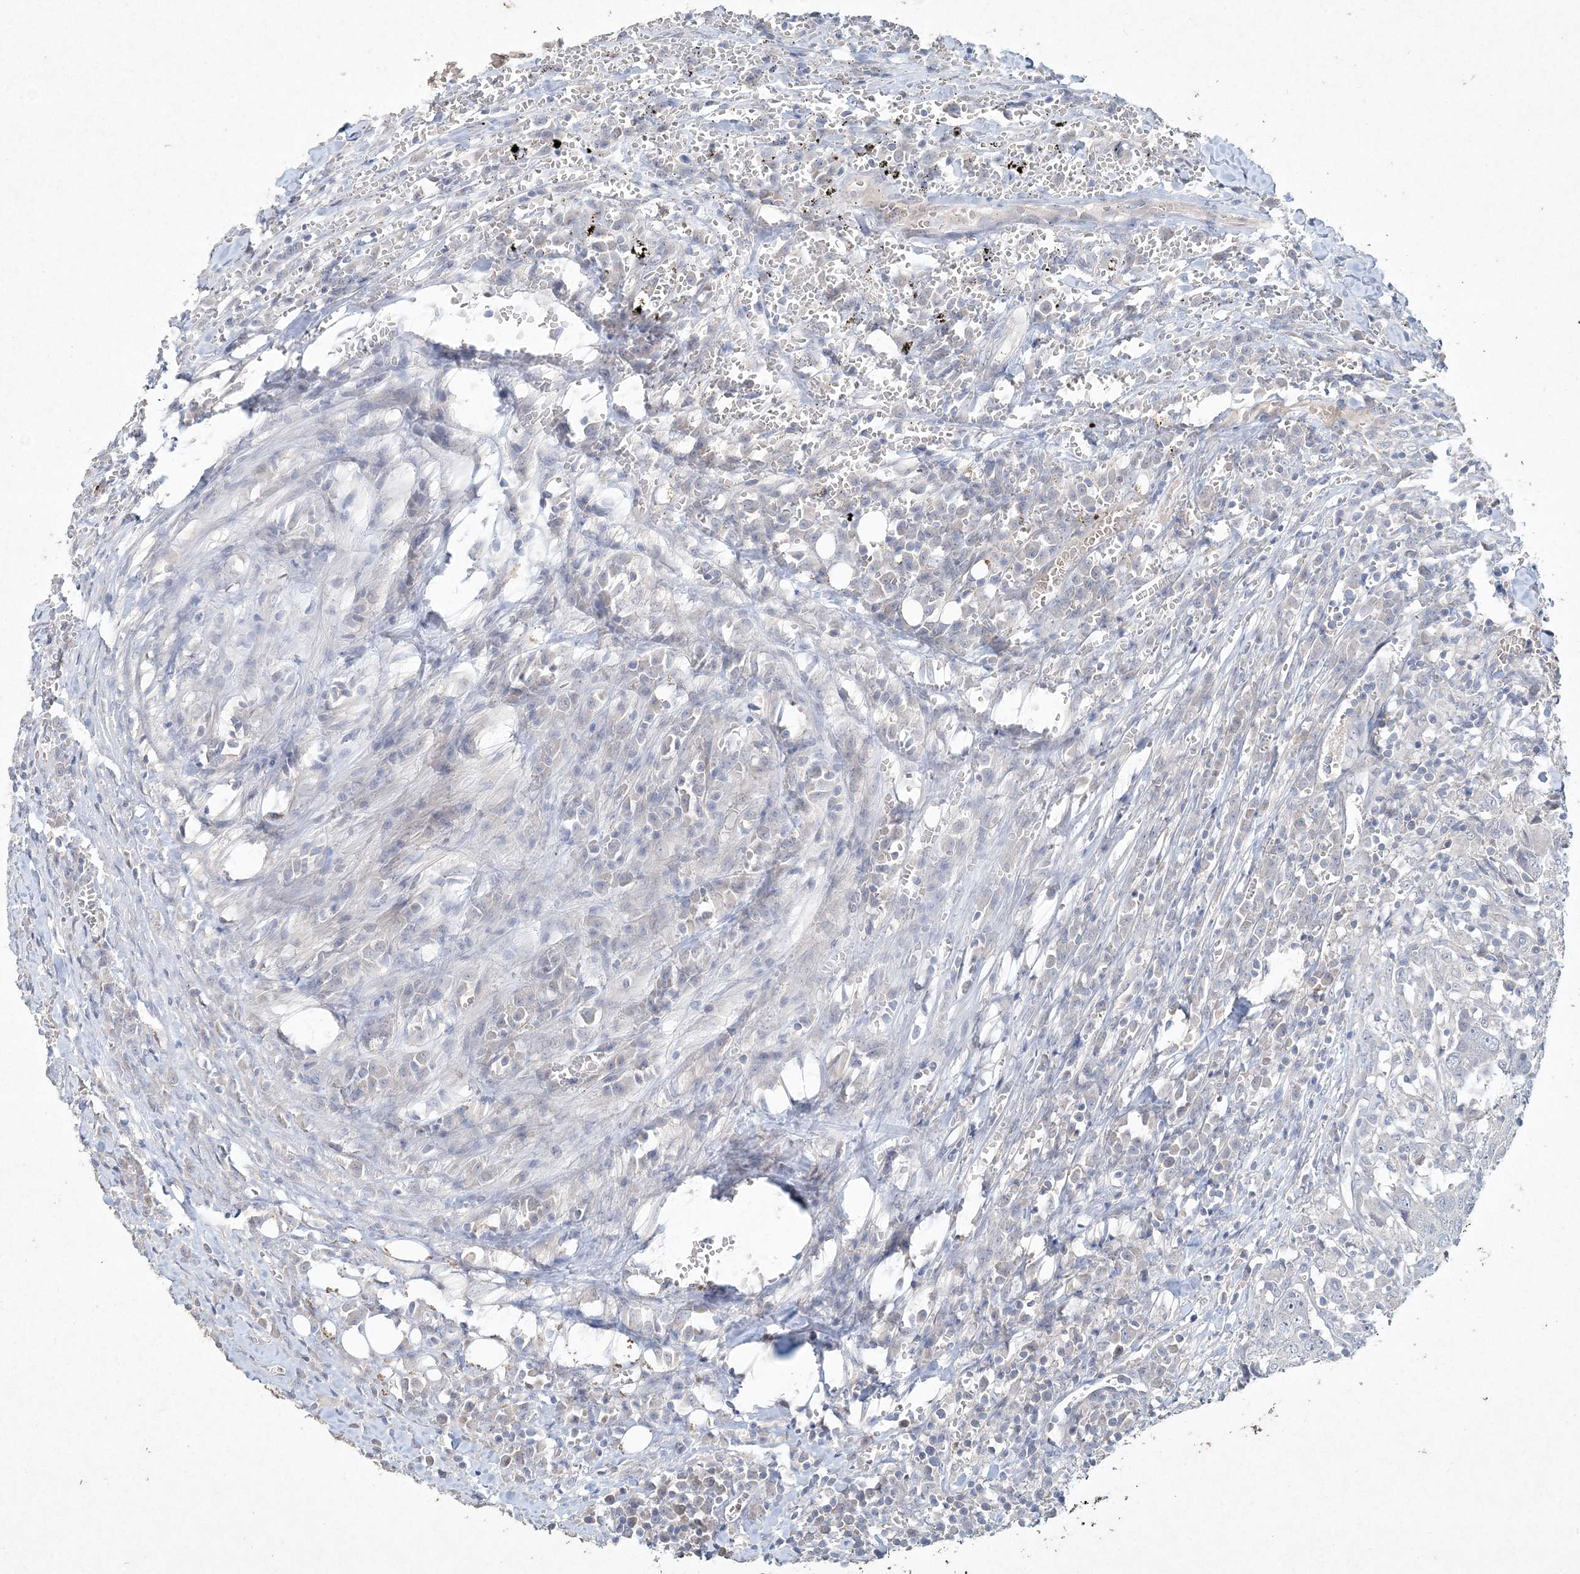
{"staining": {"intensity": "negative", "quantity": "none", "location": "none"}, "tissue": "head and neck cancer", "cell_type": "Tumor cells", "image_type": "cancer", "snomed": [{"axis": "morphology", "description": "Squamous cell carcinoma, NOS"}, {"axis": "topography", "description": "Head-Neck"}], "caption": "Tumor cells are negative for brown protein staining in head and neck cancer (squamous cell carcinoma). (DAB (3,3'-diaminobenzidine) immunohistochemistry (IHC) visualized using brightfield microscopy, high magnification).", "gene": "DNAH5", "patient": {"sex": "male", "age": 66}}